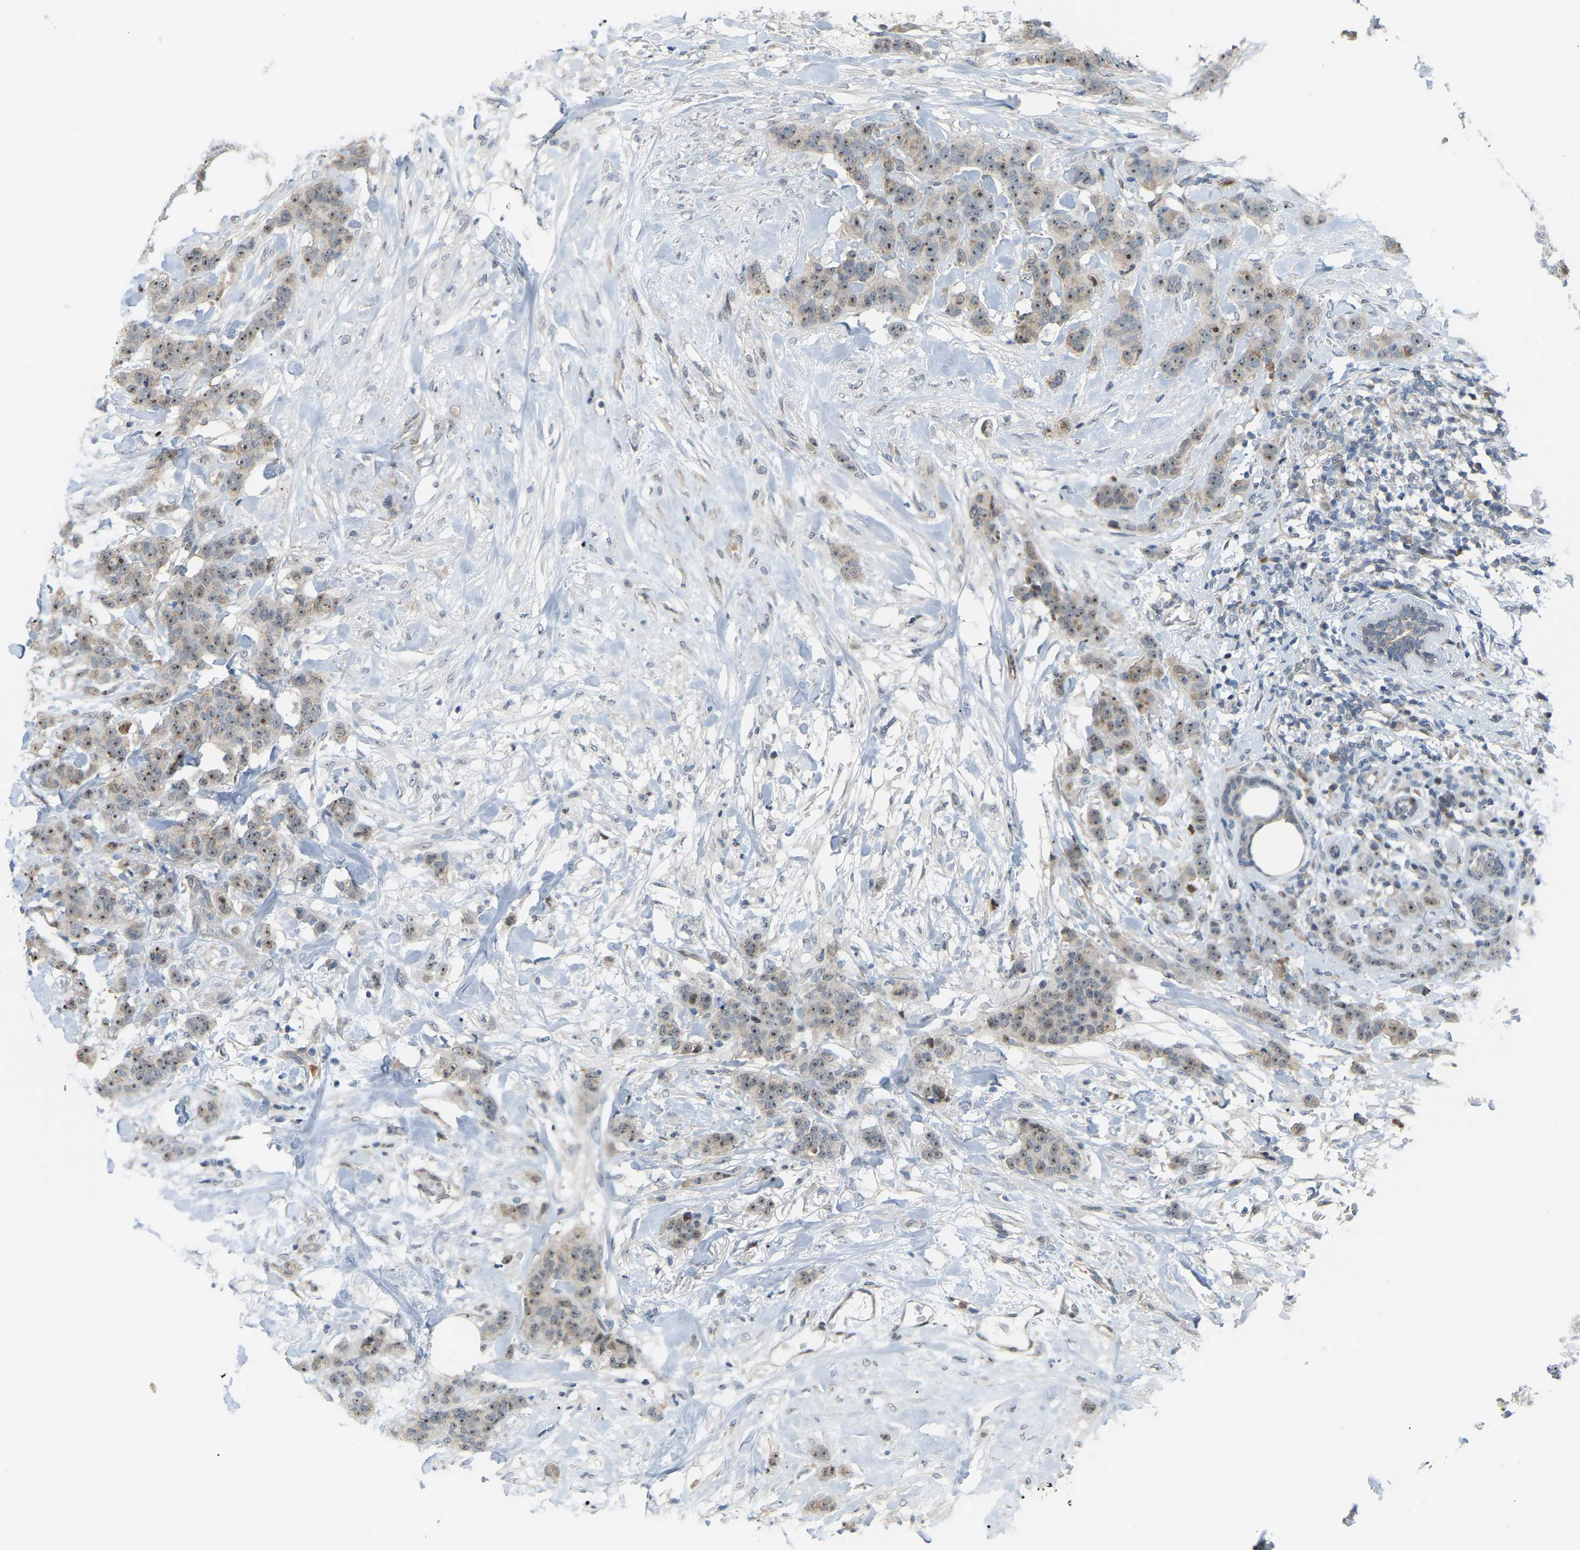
{"staining": {"intensity": "moderate", "quantity": ">75%", "location": "cytoplasmic/membranous,nuclear"}, "tissue": "breast cancer", "cell_type": "Tumor cells", "image_type": "cancer", "snomed": [{"axis": "morphology", "description": "Normal tissue, NOS"}, {"axis": "morphology", "description": "Duct carcinoma"}, {"axis": "topography", "description": "Breast"}], "caption": "Invasive ductal carcinoma (breast) stained with DAB immunohistochemistry (IHC) displays medium levels of moderate cytoplasmic/membranous and nuclear staining in about >75% of tumor cells.", "gene": "CROT", "patient": {"sex": "female", "age": 40}}